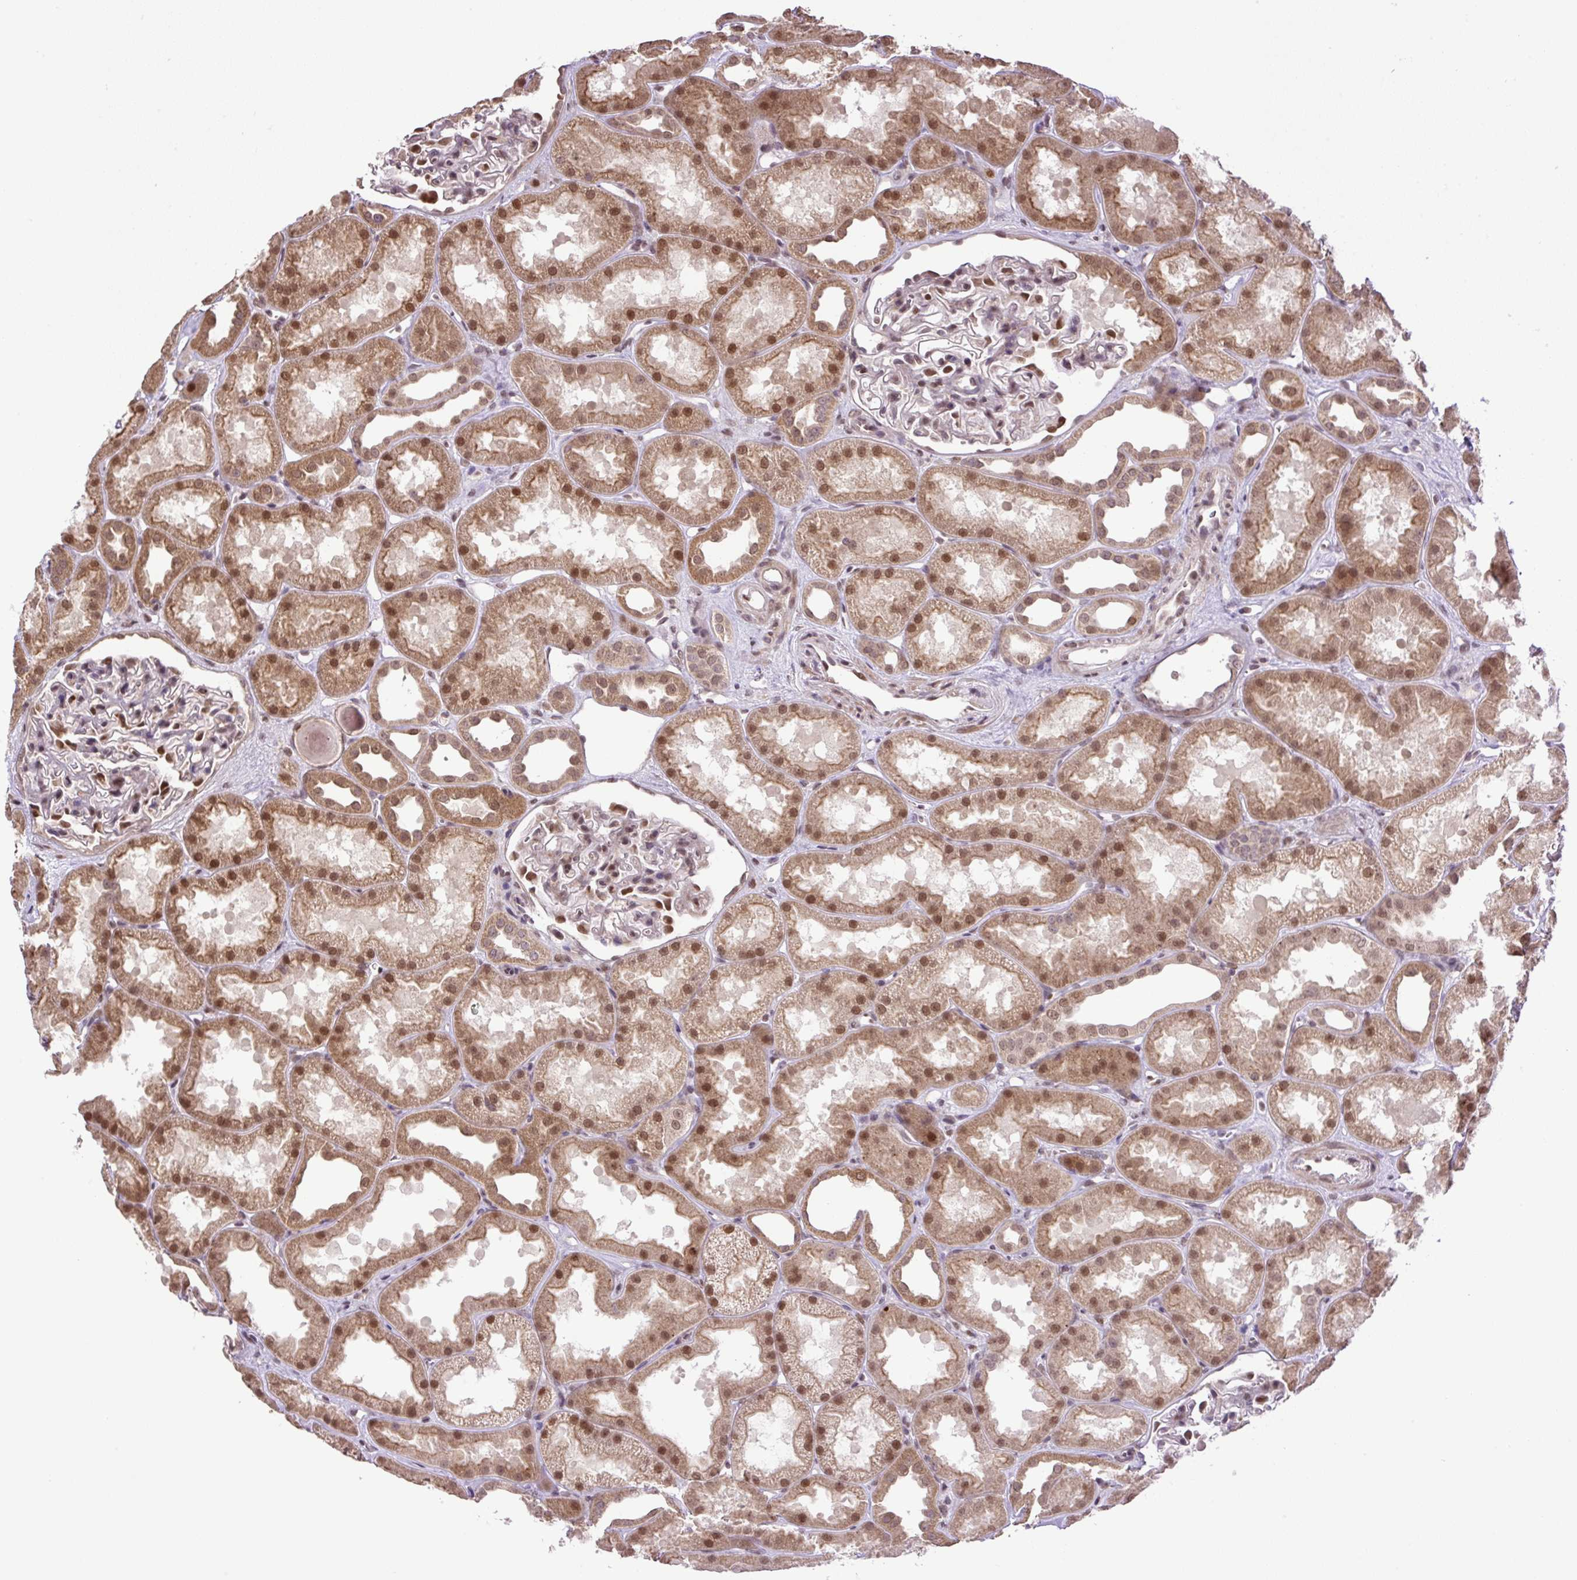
{"staining": {"intensity": "moderate", "quantity": "25%-75%", "location": "nuclear"}, "tissue": "kidney", "cell_type": "Cells in glomeruli", "image_type": "normal", "snomed": [{"axis": "morphology", "description": "Normal tissue, NOS"}, {"axis": "topography", "description": "Kidney"}], "caption": "Kidney stained for a protein (brown) demonstrates moderate nuclear positive expression in about 25%-75% of cells in glomeruli.", "gene": "KPNA1", "patient": {"sex": "male", "age": 61}}